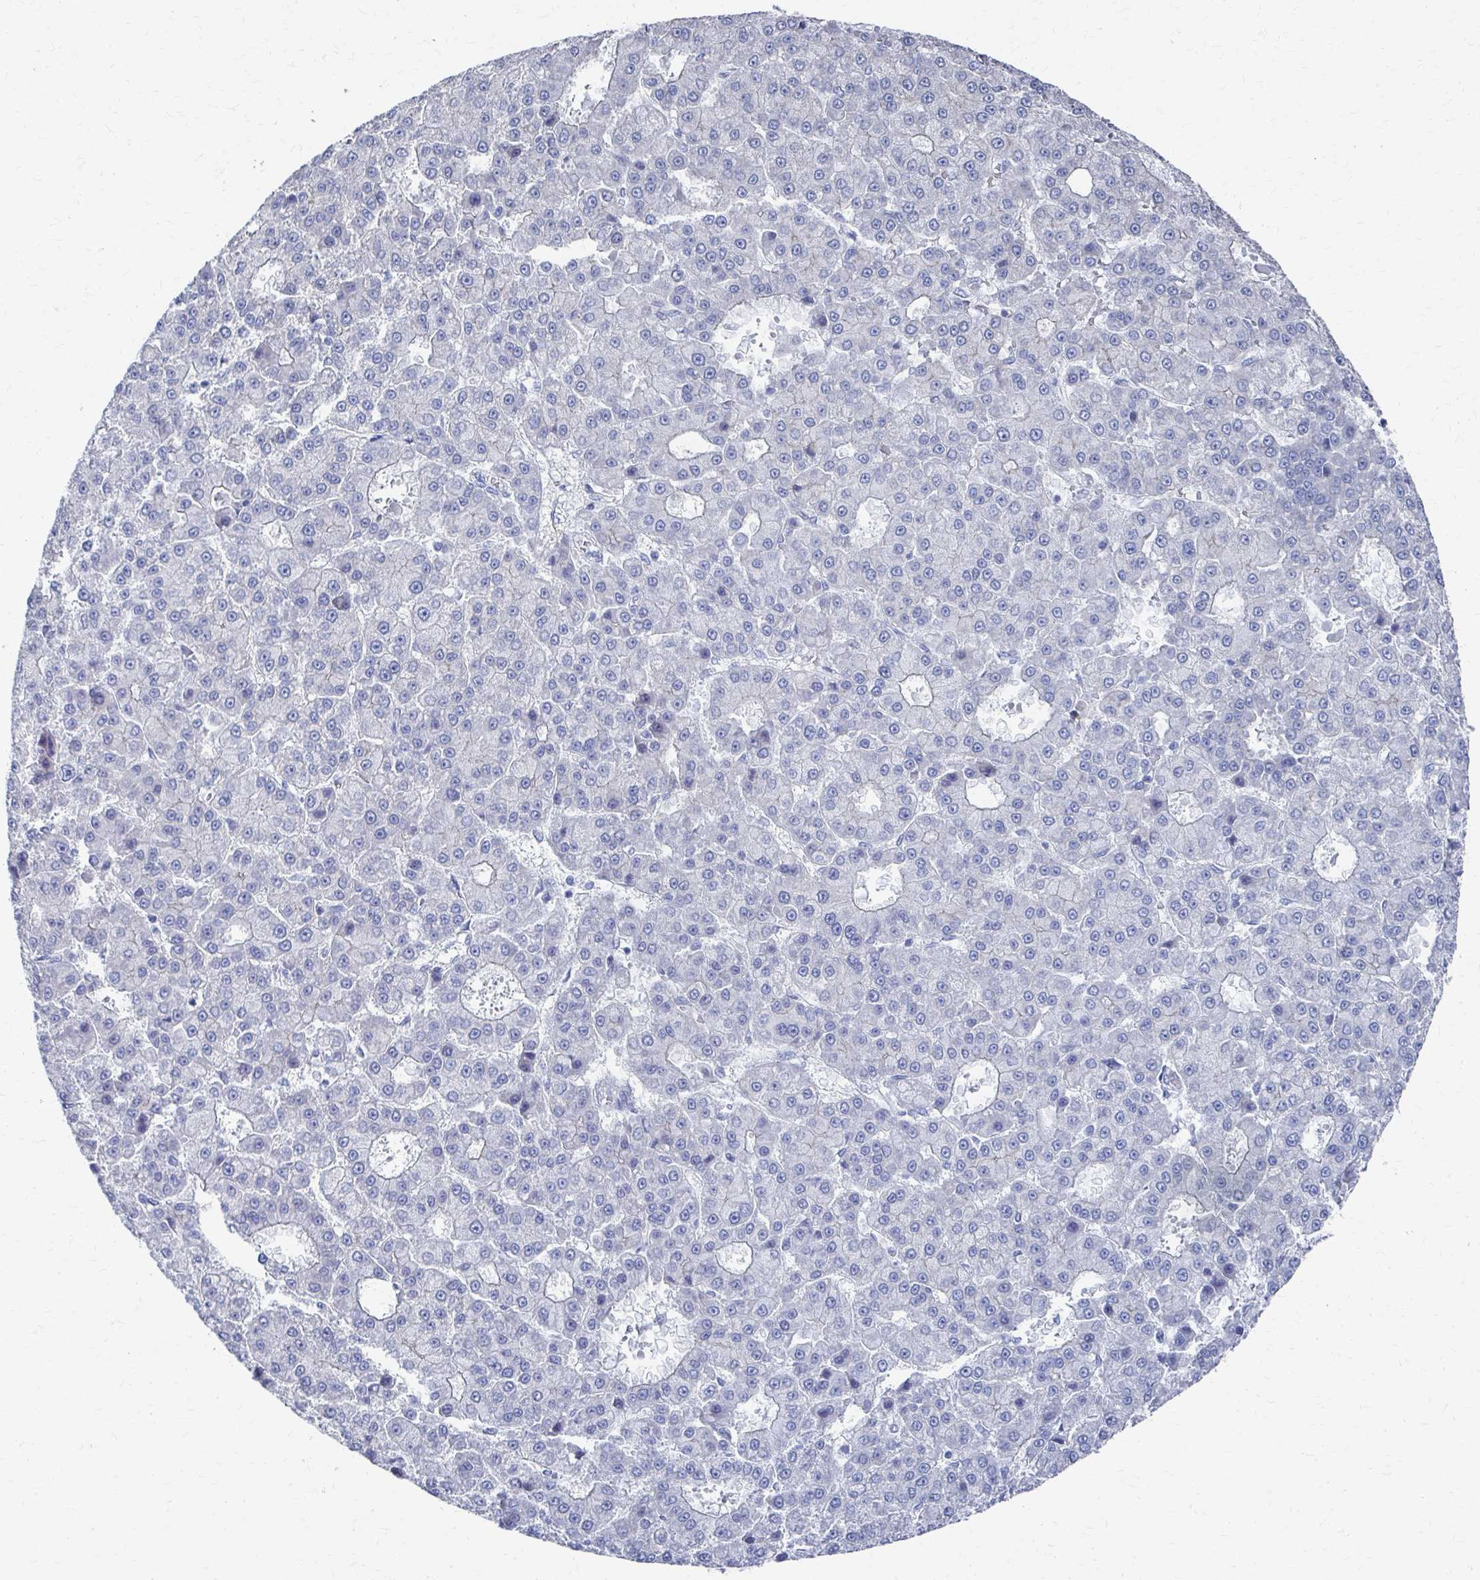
{"staining": {"intensity": "negative", "quantity": "none", "location": "none"}, "tissue": "liver cancer", "cell_type": "Tumor cells", "image_type": "cancer", "snomed": [{"axis": "morphology", "description": "Carcinoma, Hepatocellular, NOS"}, {"axis": "topography", "description": "Liver"}], "caption": "This histopathology image is of liver cancer (hepatocellular carcinoma) stained with IHC to label a protein in brown with the nuclei are counter-stained blue. There is no positivity in tumor cells.", "gene": "PLEKHG7", "patient": {"sex": "male", "age": 70}}